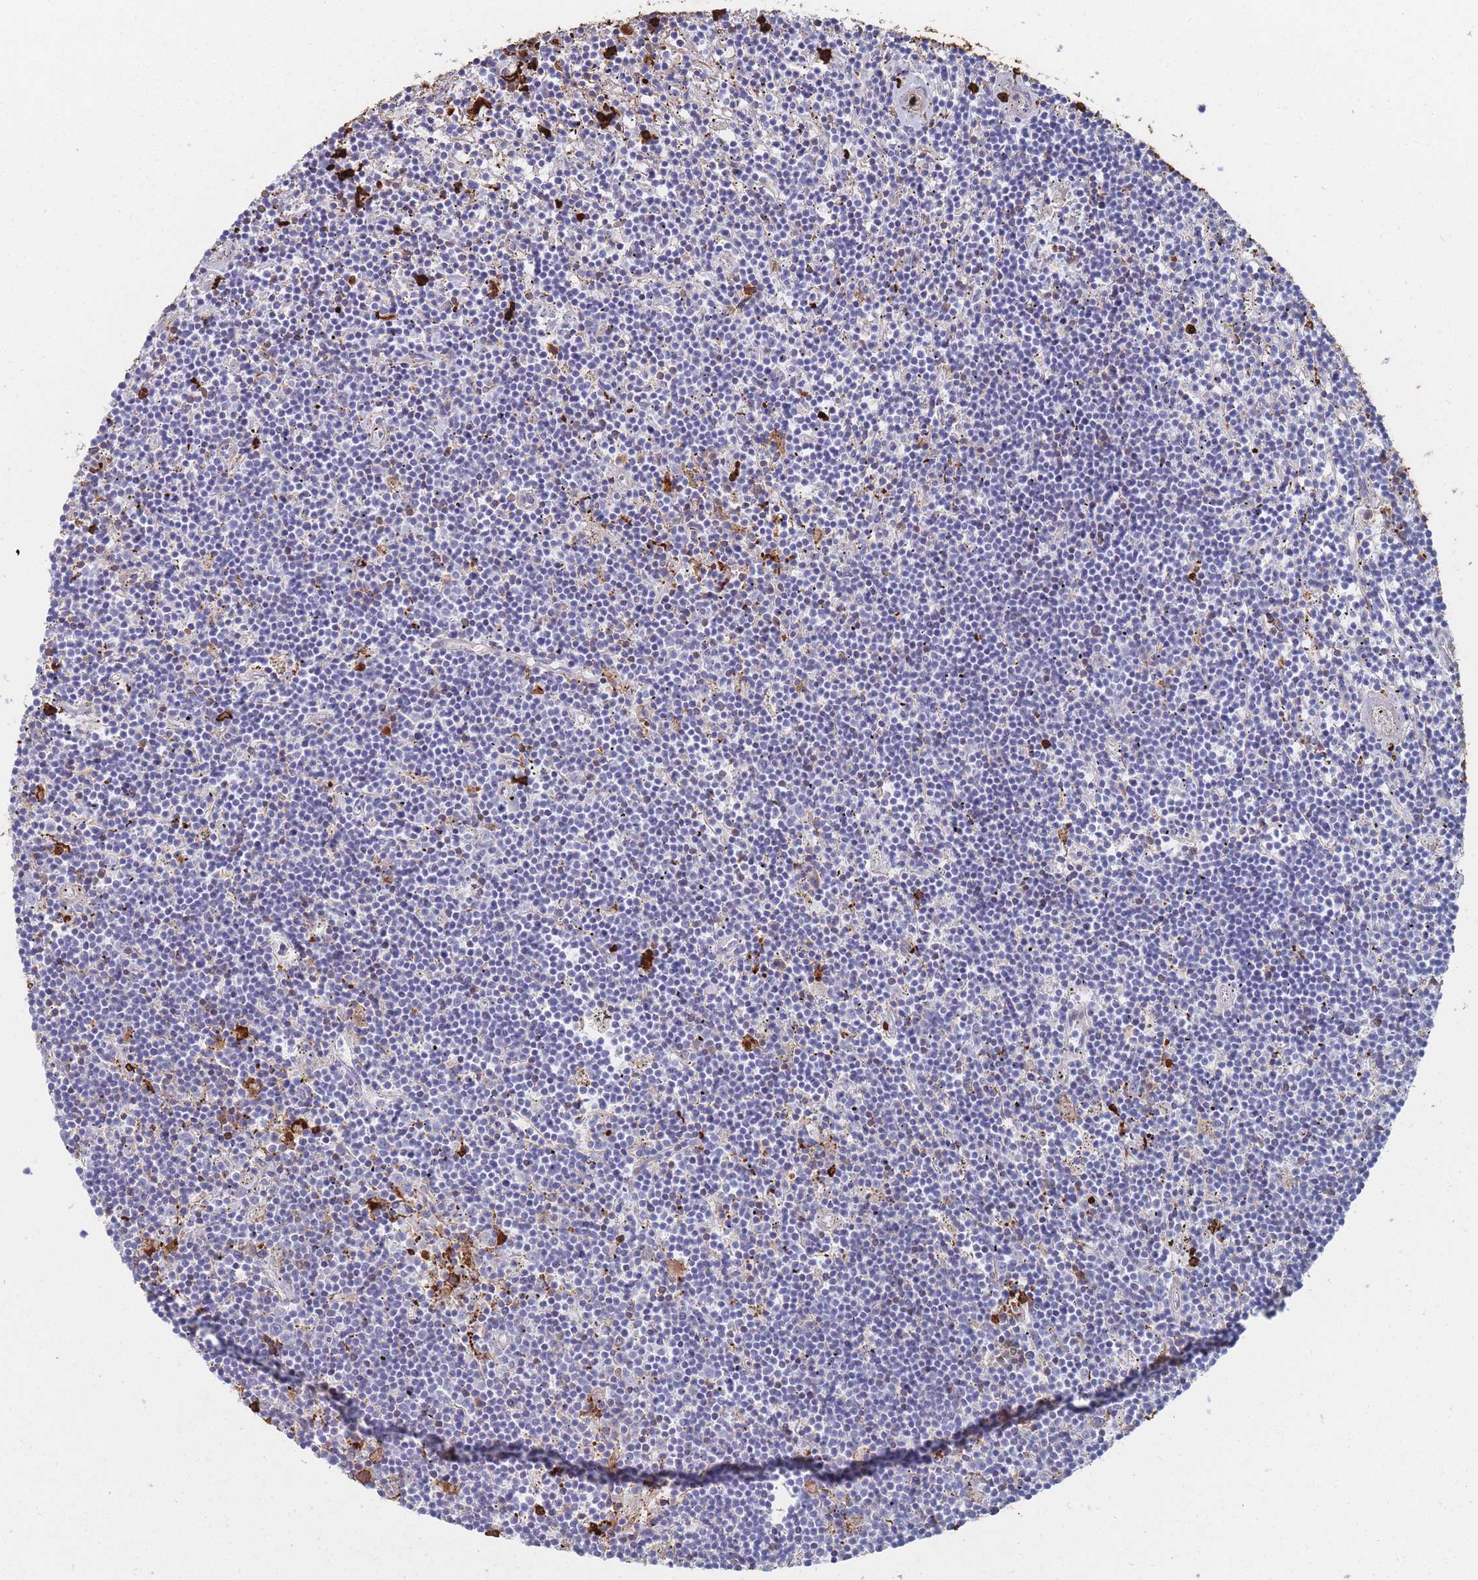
{"staining": {"intensity": "negative", "quantity": "none", "location": "none"}, "tissue": "lymphoma", "cell_type": "Tumor cells", "image_type": "cancer", "snomed": [{"axis": "morphology", "description": "Malignant lymphoma, non-Hodgkin's type, Low grade"}, {"axis": "topography", "description": "Spleen"}], "caption": "Tumor cells show no significant positivity in lymphoma.", "gene": "AIF1", "patient": {"sex": "male", "age": 76}}